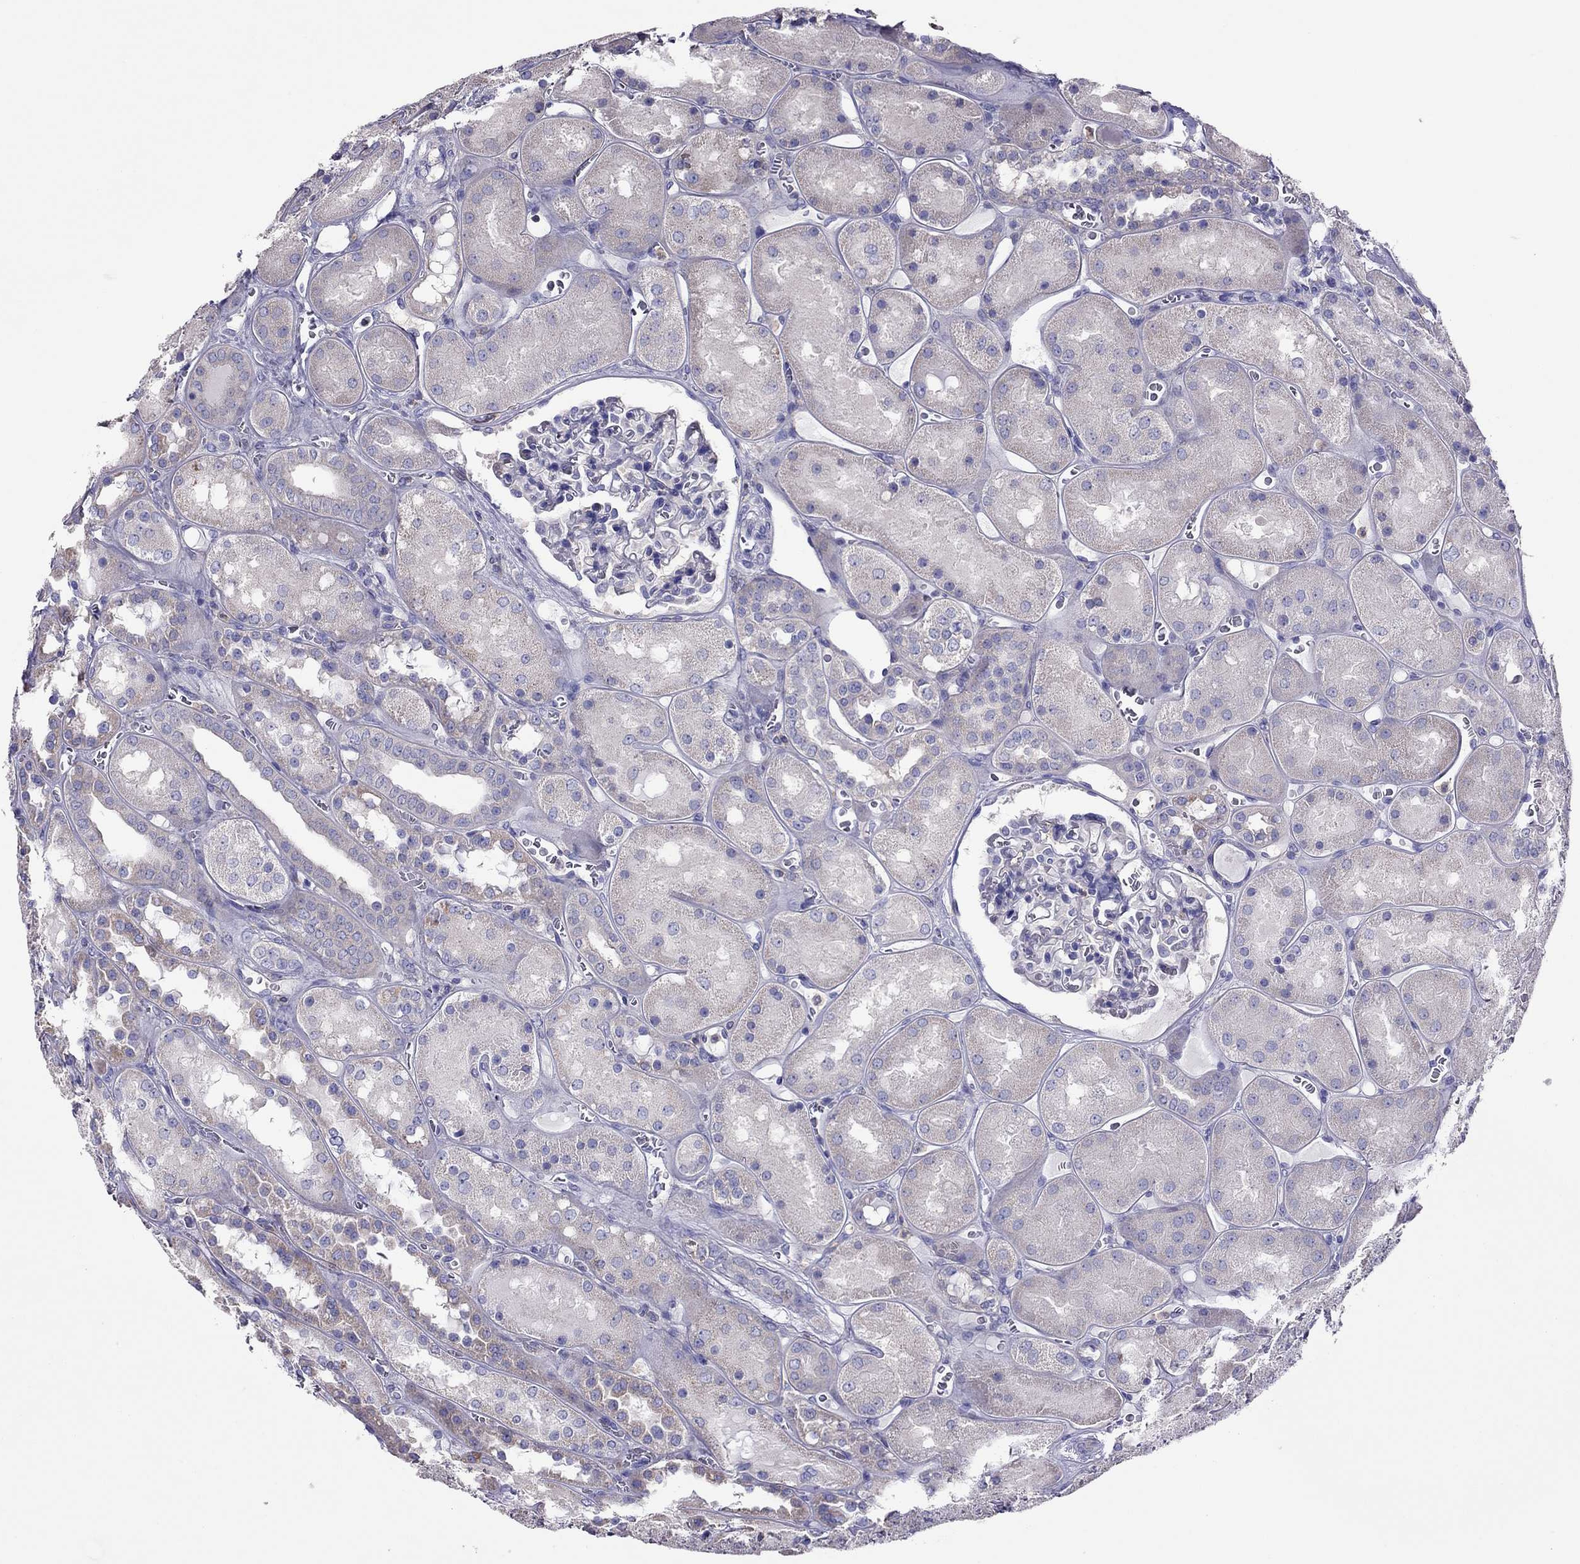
{"staining": {"intensity": "negative", "quantity": "none", "location": "none"}, "tissue": "kidney", "cell_type": "Cells in glomeruli", "image_type": "normal", "snomed": [{"axis": "morphology", "description": "Normal tissue, NOS"}, {"axis": "topography", "description": "Kidney"}], "caption": "IHC of unremarkable human kidney displays no expression in cells in glomeruli. The staining is performed using DAB brown chromogen with nuclei counter-stained in using hematoxylin.", "gene": "TEX22", "patient": {"sex": "male", "age": 73}}